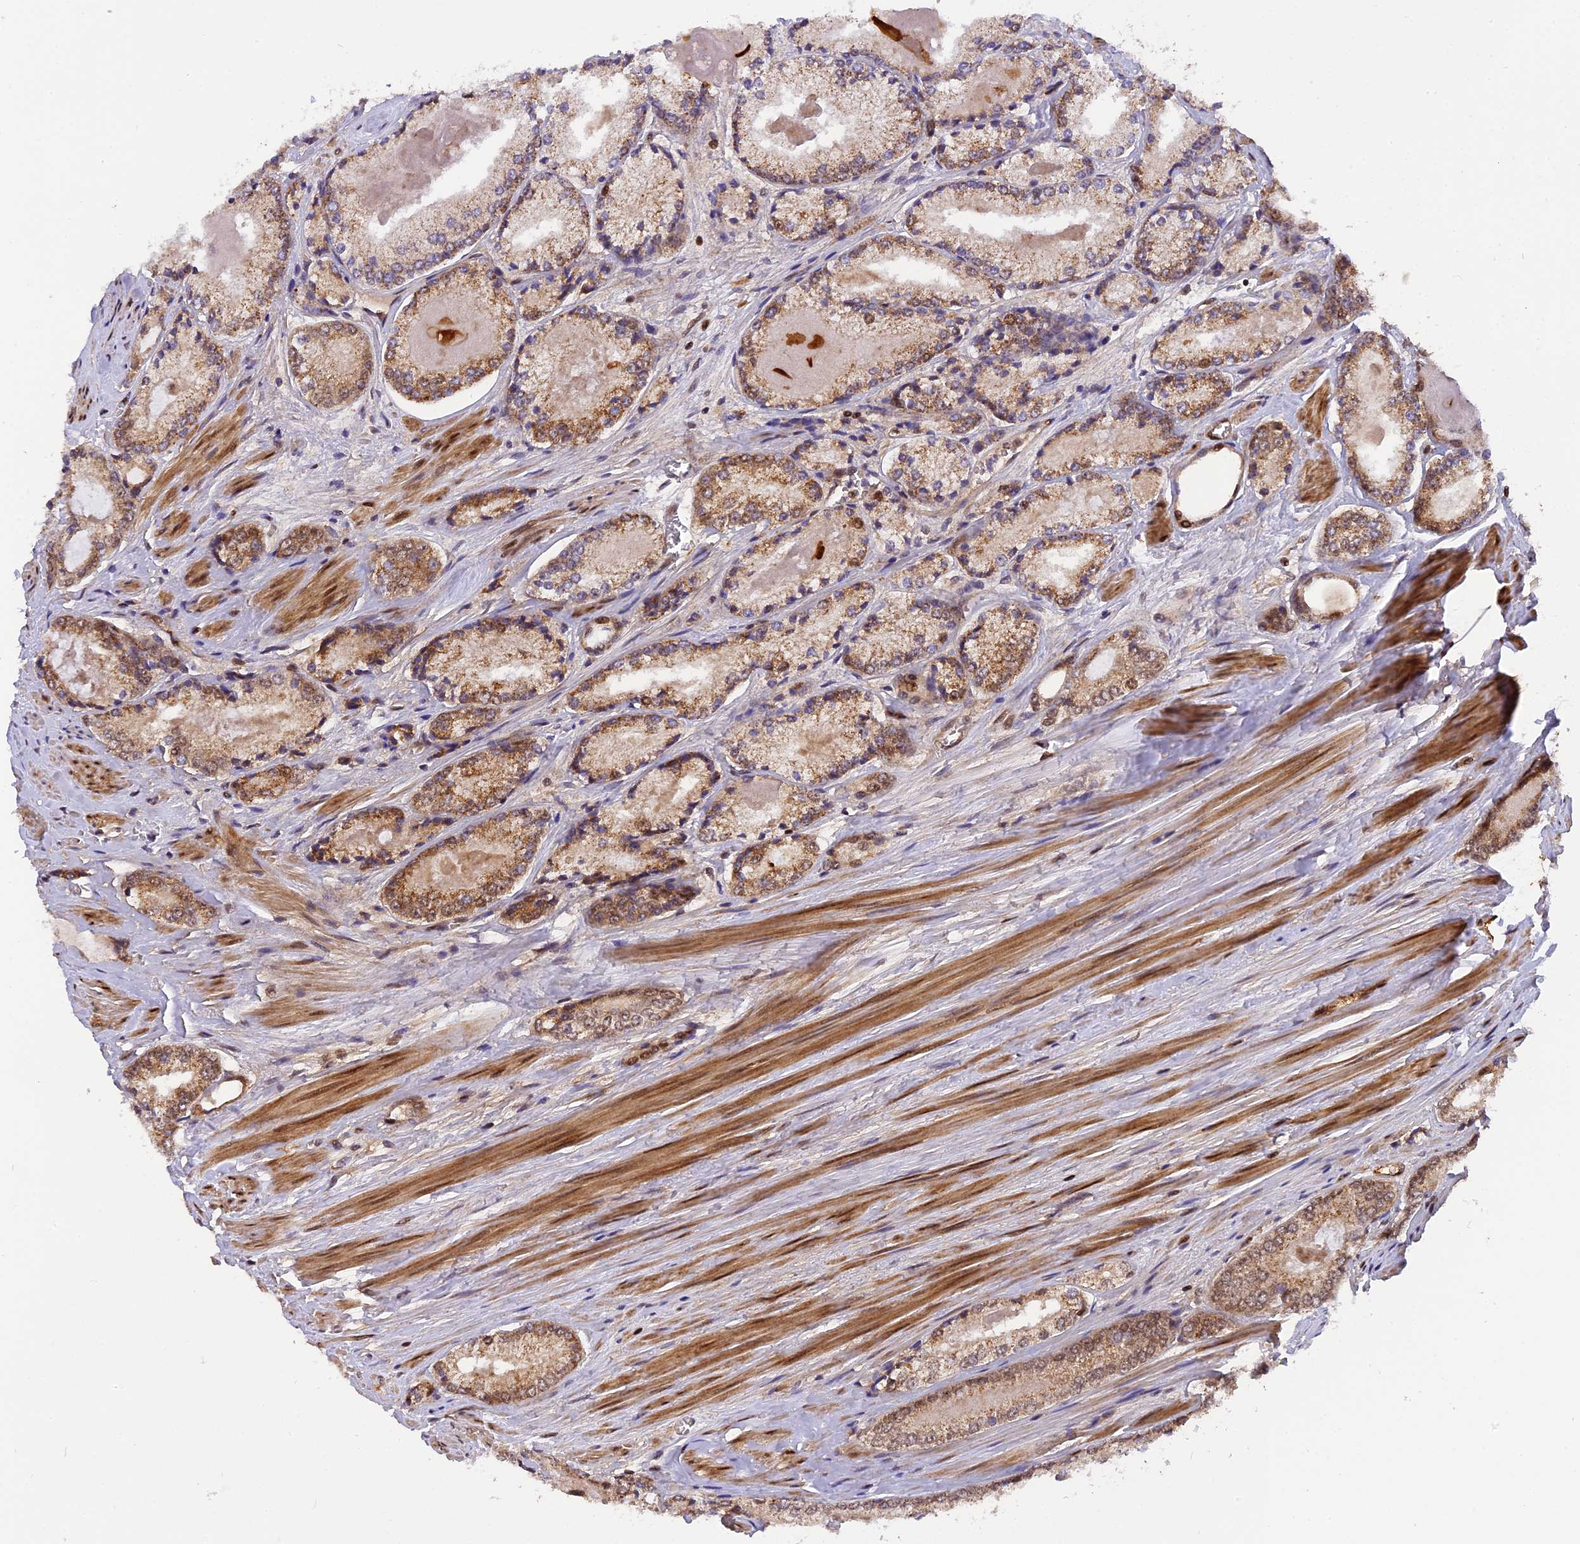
{"staining": {"intensity": "moderate", "quantity": ">75%", "location": "cytoplasmic/membranous"}, "tissue": "prostate cancer", "cell_type": "Tumor cells", "image_type": "cancer", "snomed": [{"axis": "morphology", "description": "Adenocarcinoma, Low grade"}, {"axis": "topography", "description": "Prostate"}], "caption": "Prostate cancer (low-grade adenocarcinoma) tissue reveals moderate cytoplasmic/membranous staining in approximately >75% of tumor cells, visualized by immunohistochemistry. (brown staining indicates protein expression, while blue staining denotes nuclei).", "gene": "MICALL1", "patient": {"sex": "male", "age": 68}}